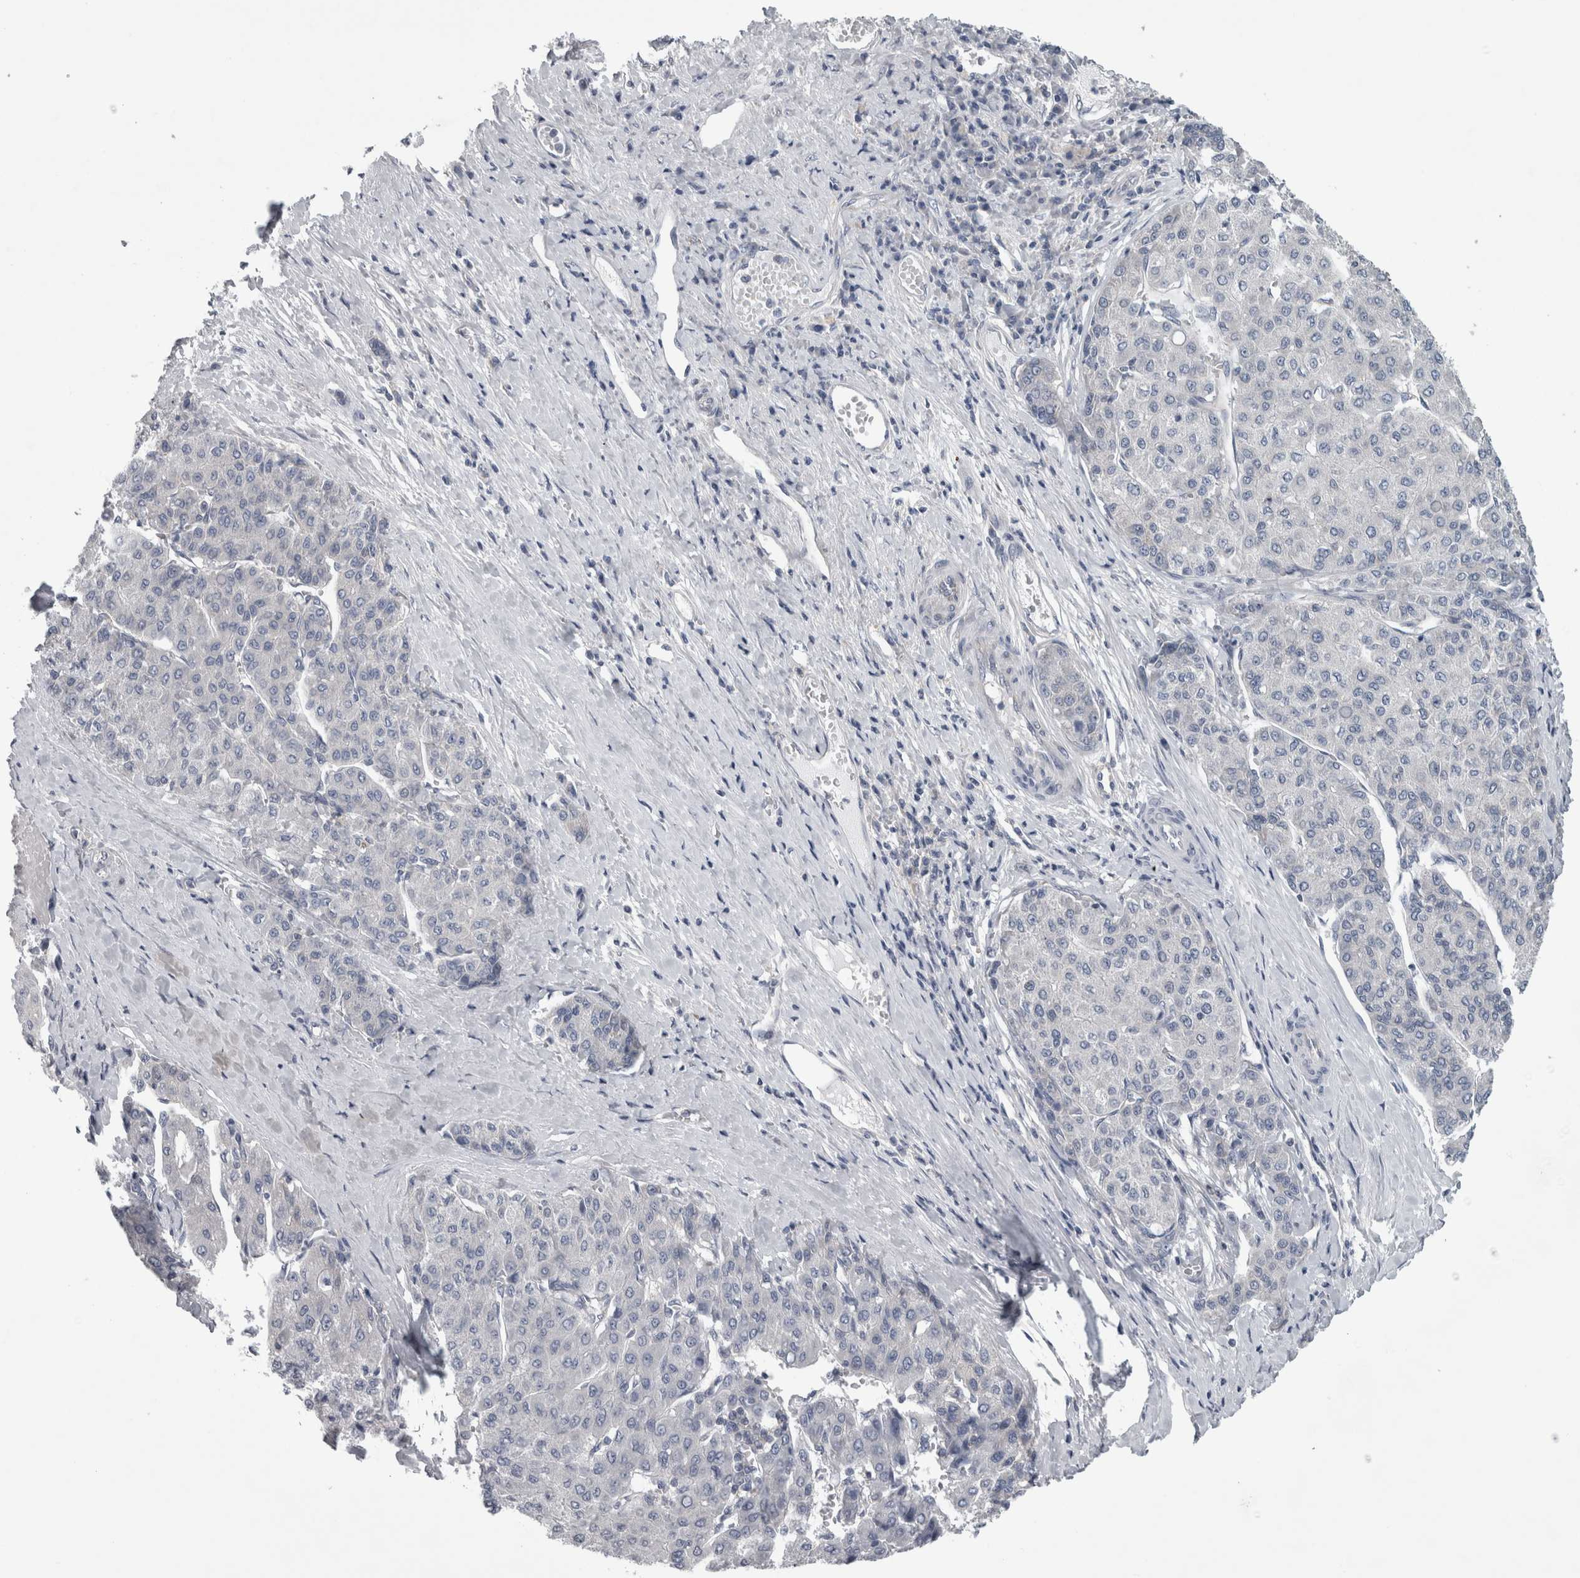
{"staining": {"intensity": "negative", "quantity": "none", "location": "none"}, "tissue": "liver cancer", "cell_type": "Tumor cells", "image_type": "cancer", "snomed": [{"axis": "morphology", "description": "Carcinoma, Hepatocellular, NOS"}, {"axis": "topography", "description": "Liver"}], "caption": "A high-resolution micrograph shows IHC staining of hepatocellular carcinoma (liver), which demonstrates no significant staining in tumor cells.", "gene": "PRRC2C", "patient": {"sex": "male", "age": 65}}